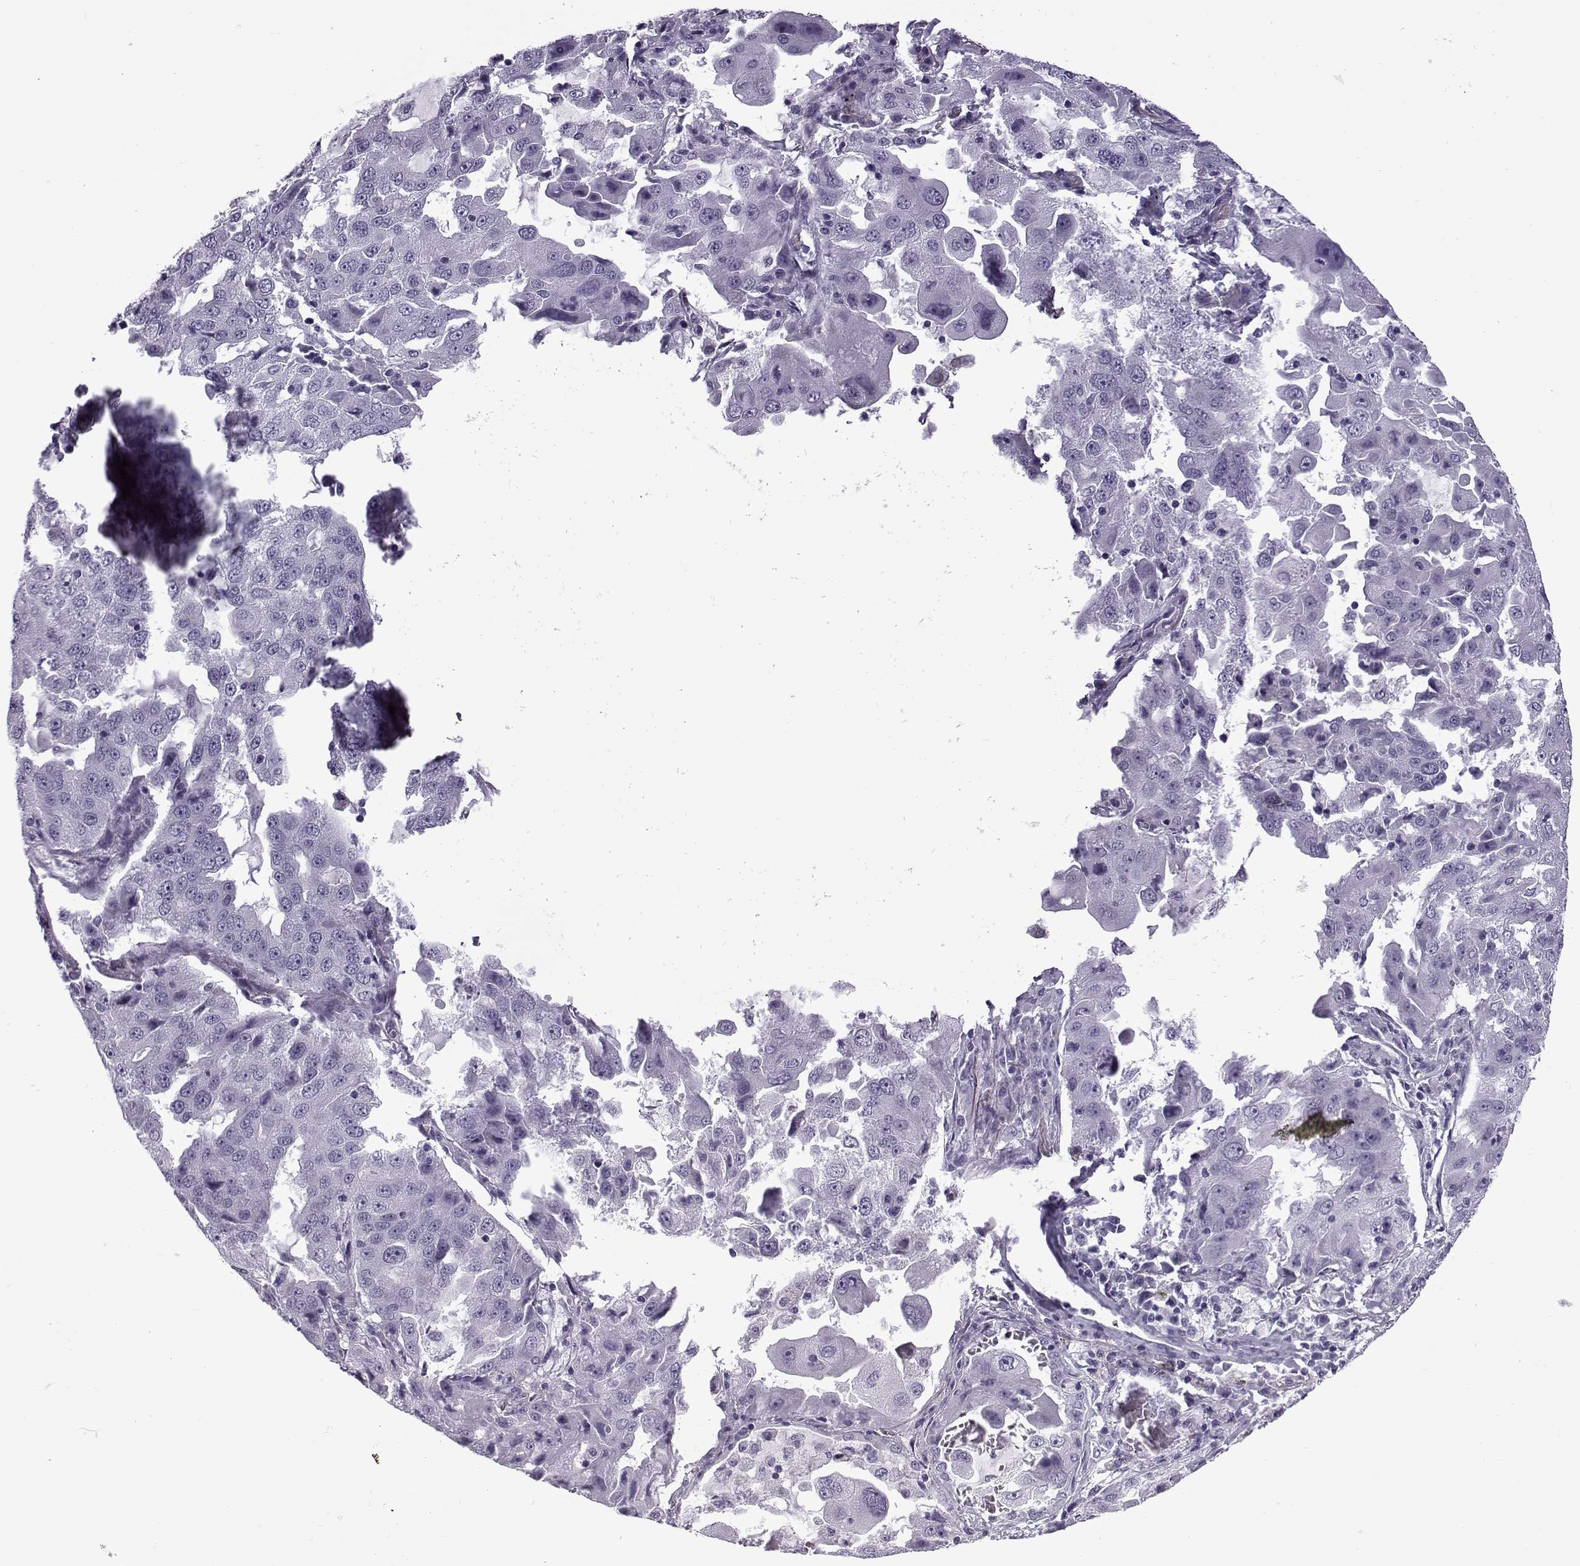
{"staining": {"intensity": "negative", "quantity": "none", "location": "none"}, "tissue": "lung cancer", "cell_type": "Tumor cells", "image_type": "cancer", "snomed": [{"axis": "morphology", "description": "Adenocarcinoma, NOS"}, {"axis": "topography", "description": "Lung"}], "caption": "This is an immunohistochemistry image of human lung cancer. There is no staining in tumor cells.", "gene": "OIP5", "patient": {"sex": "female", "age": 61}}